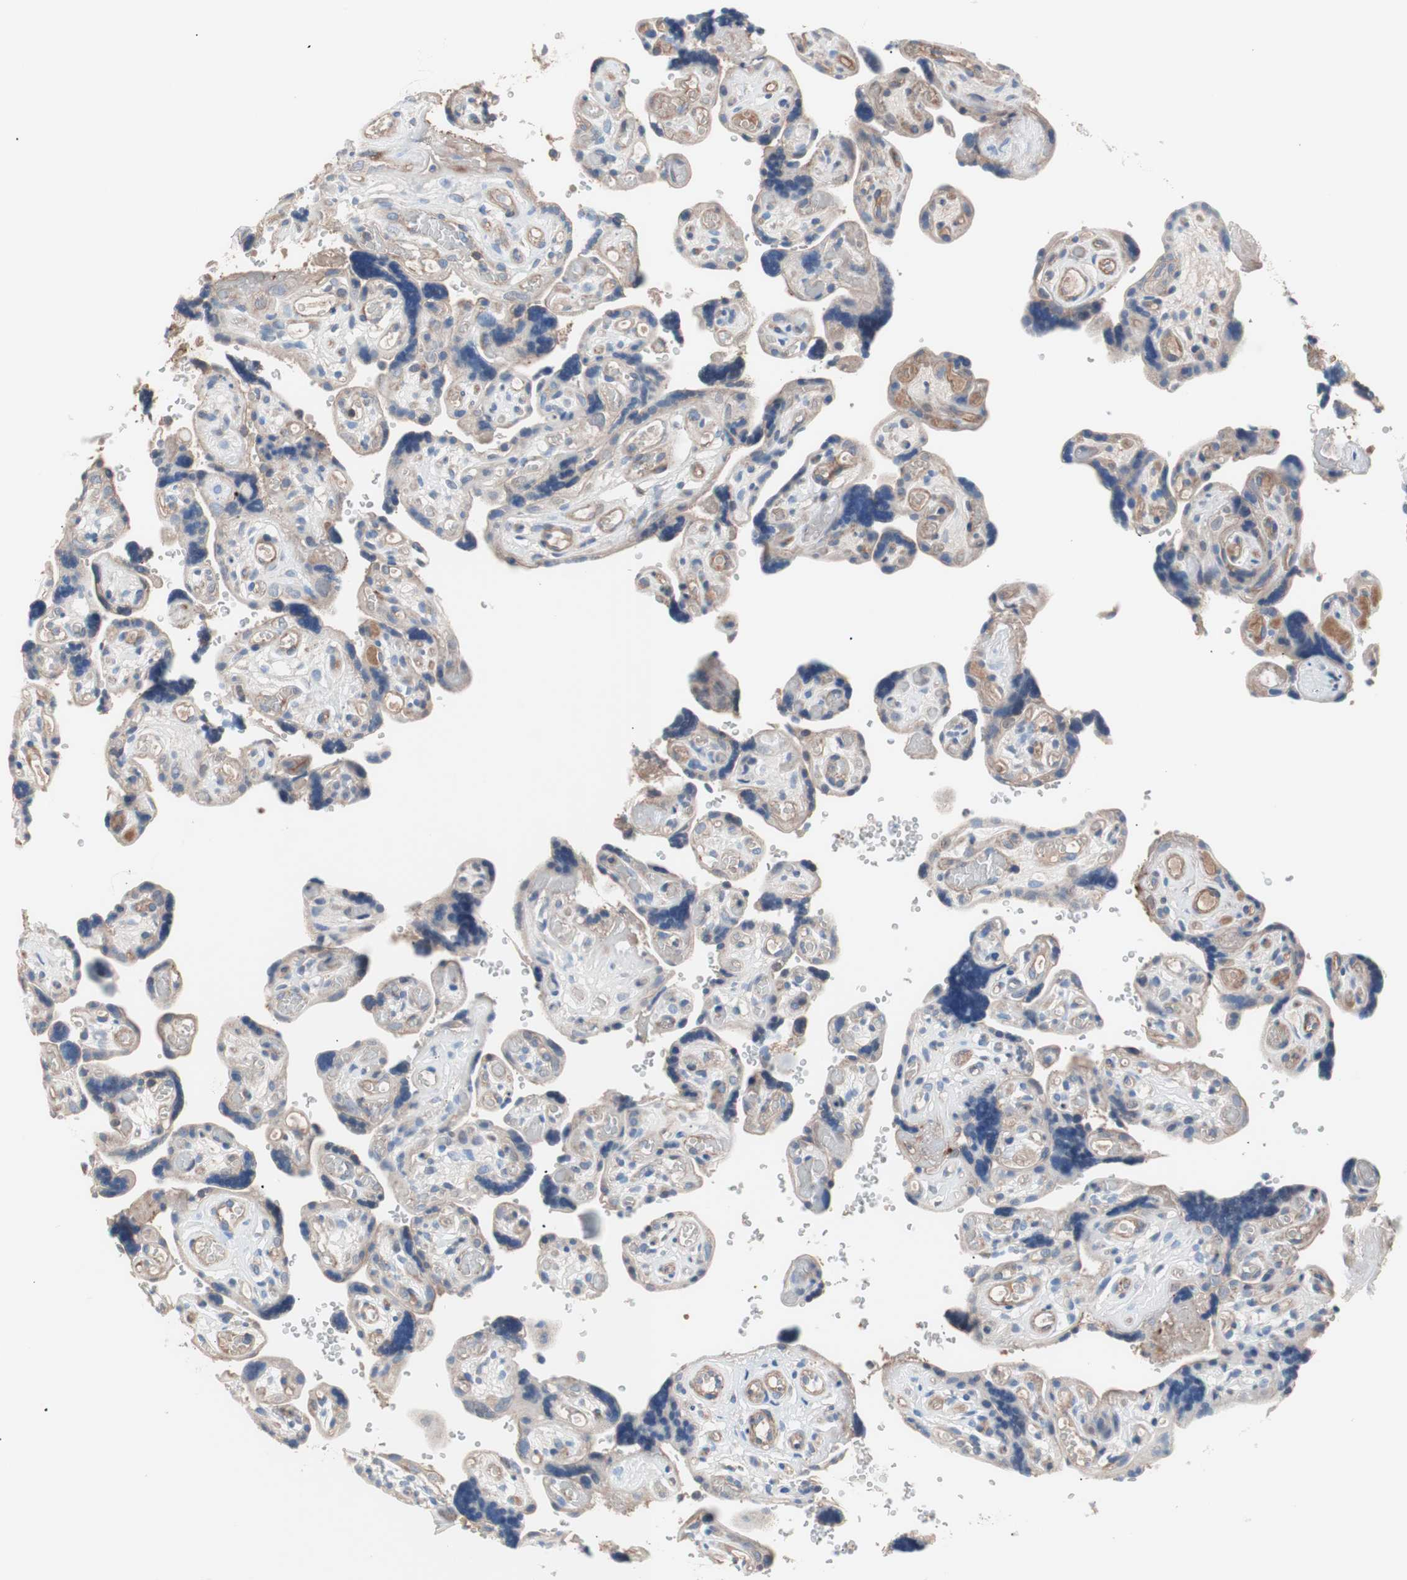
{"staining": {"intensity": "weak", "quantity": ">75%", "location": "cytoplasmic/membranous"}, "tissue": "placenta", "cell_type": "Trophoblastic cells", "image_type": "normal", "snomed": [{"axis": "morphology", "description": "Normal tissue, NOS"}, {"axis": "topography", "description": "Placenta"}], "caption": "This image displays immunohistochemistry (IHC) staining of benign human placenta, with low weak cytoplasmic/membranous positivity in about >75% of trophoblastic cells.", "gene": "GPR160", "patient": {"sex": "female", "age": 30}}